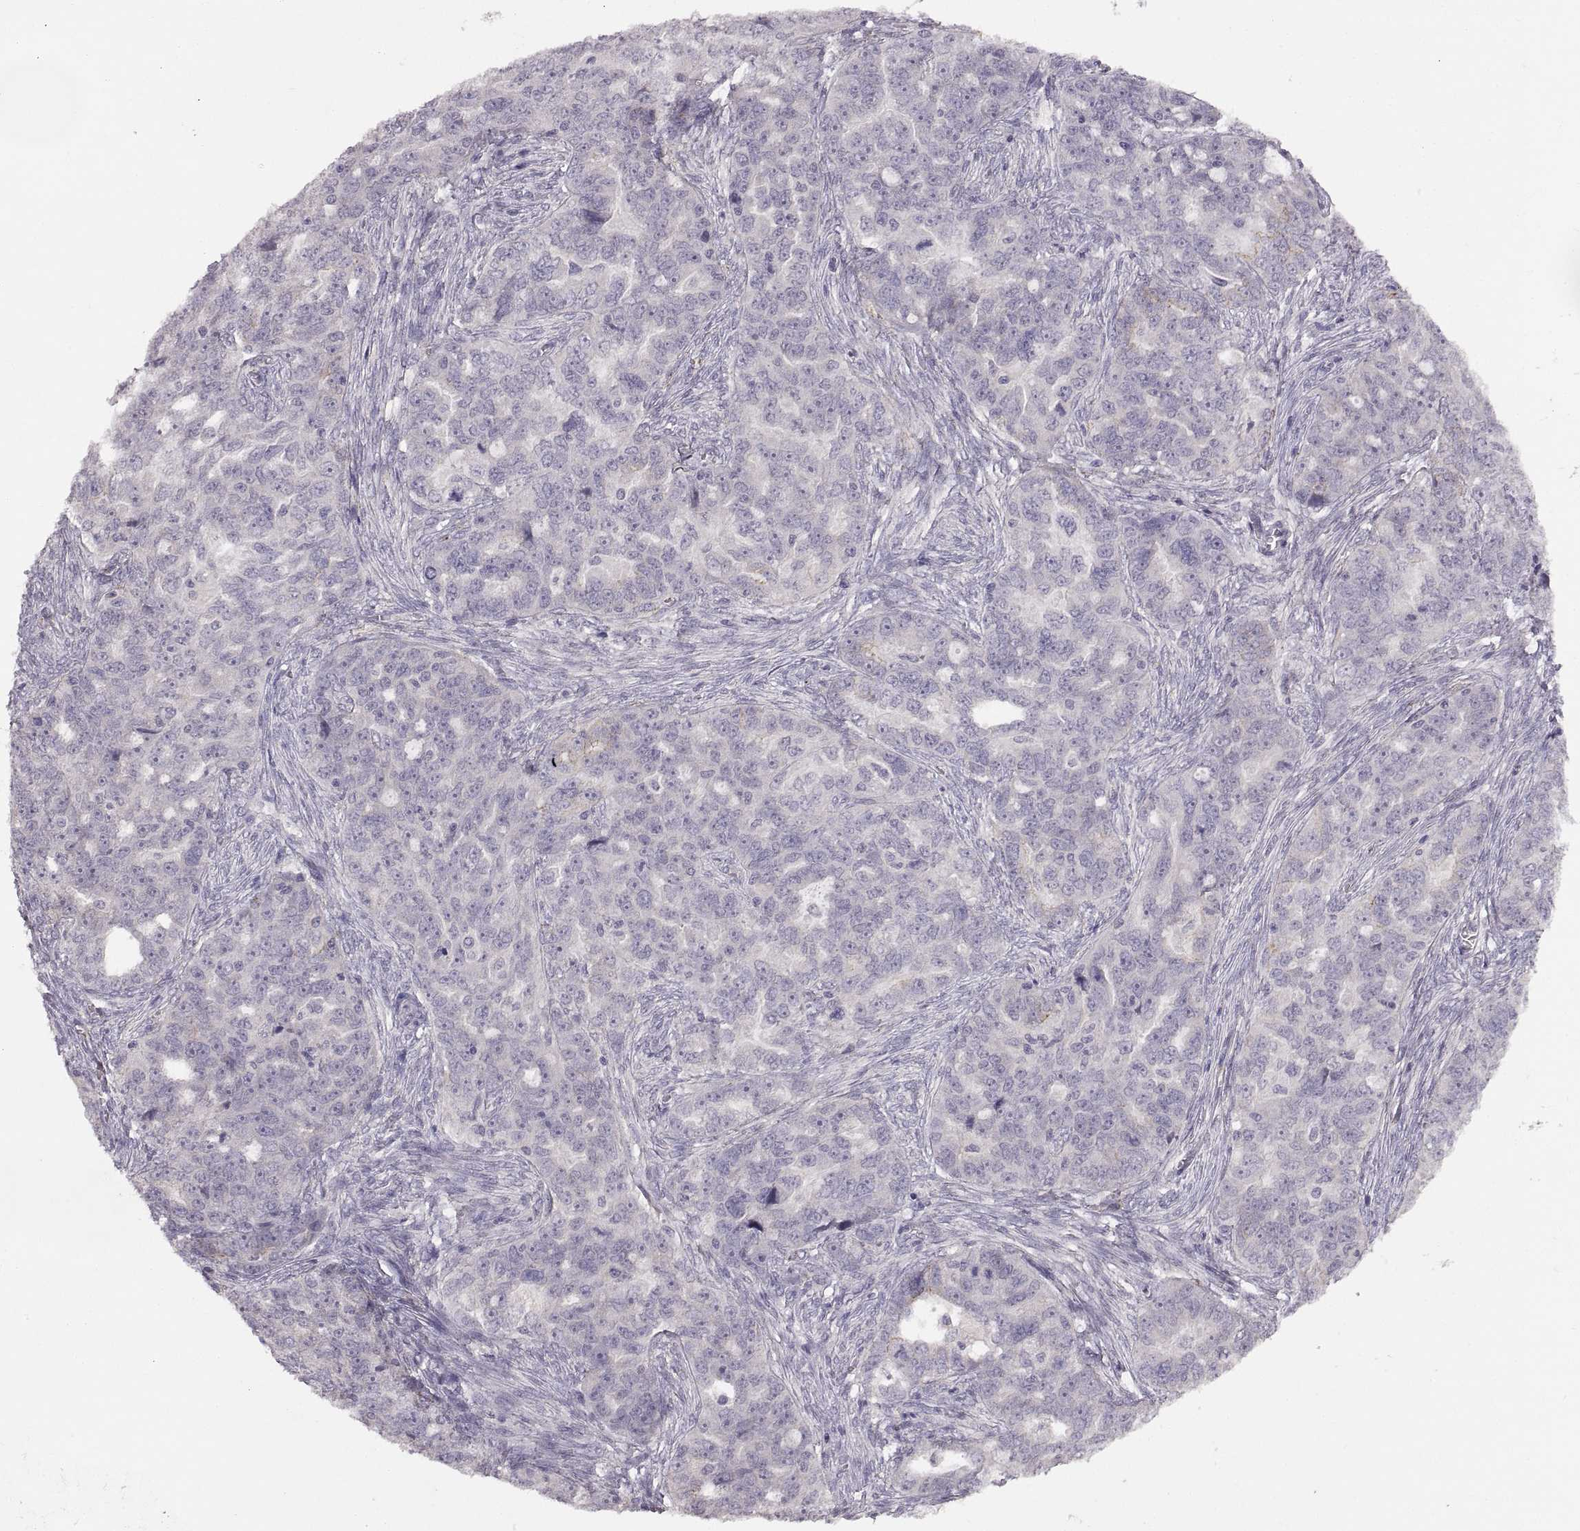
{"staining": {"intensity": "negative", "quantity": "none", "location": "none"}, "tissue": "ovarian cancer", "cell_type": "Tumor cells", "image_type": "cancer", "snomed": [{"axis": "morphology", "description": "Cystadenocarcinoma, serous, NOS"}, {"axis": "topography", "description": "Ovary"}], "caption": "IHC photomicrograph of neoplastic tissue: ovarian cancer stained with DAB exhibits no significant protein expression in tumor cells. (Brightfield microscopy of DAB immunohistochemistry at high magnification).", "gene": "CDH2", "patient": {"sex": "female", "age": 51}}